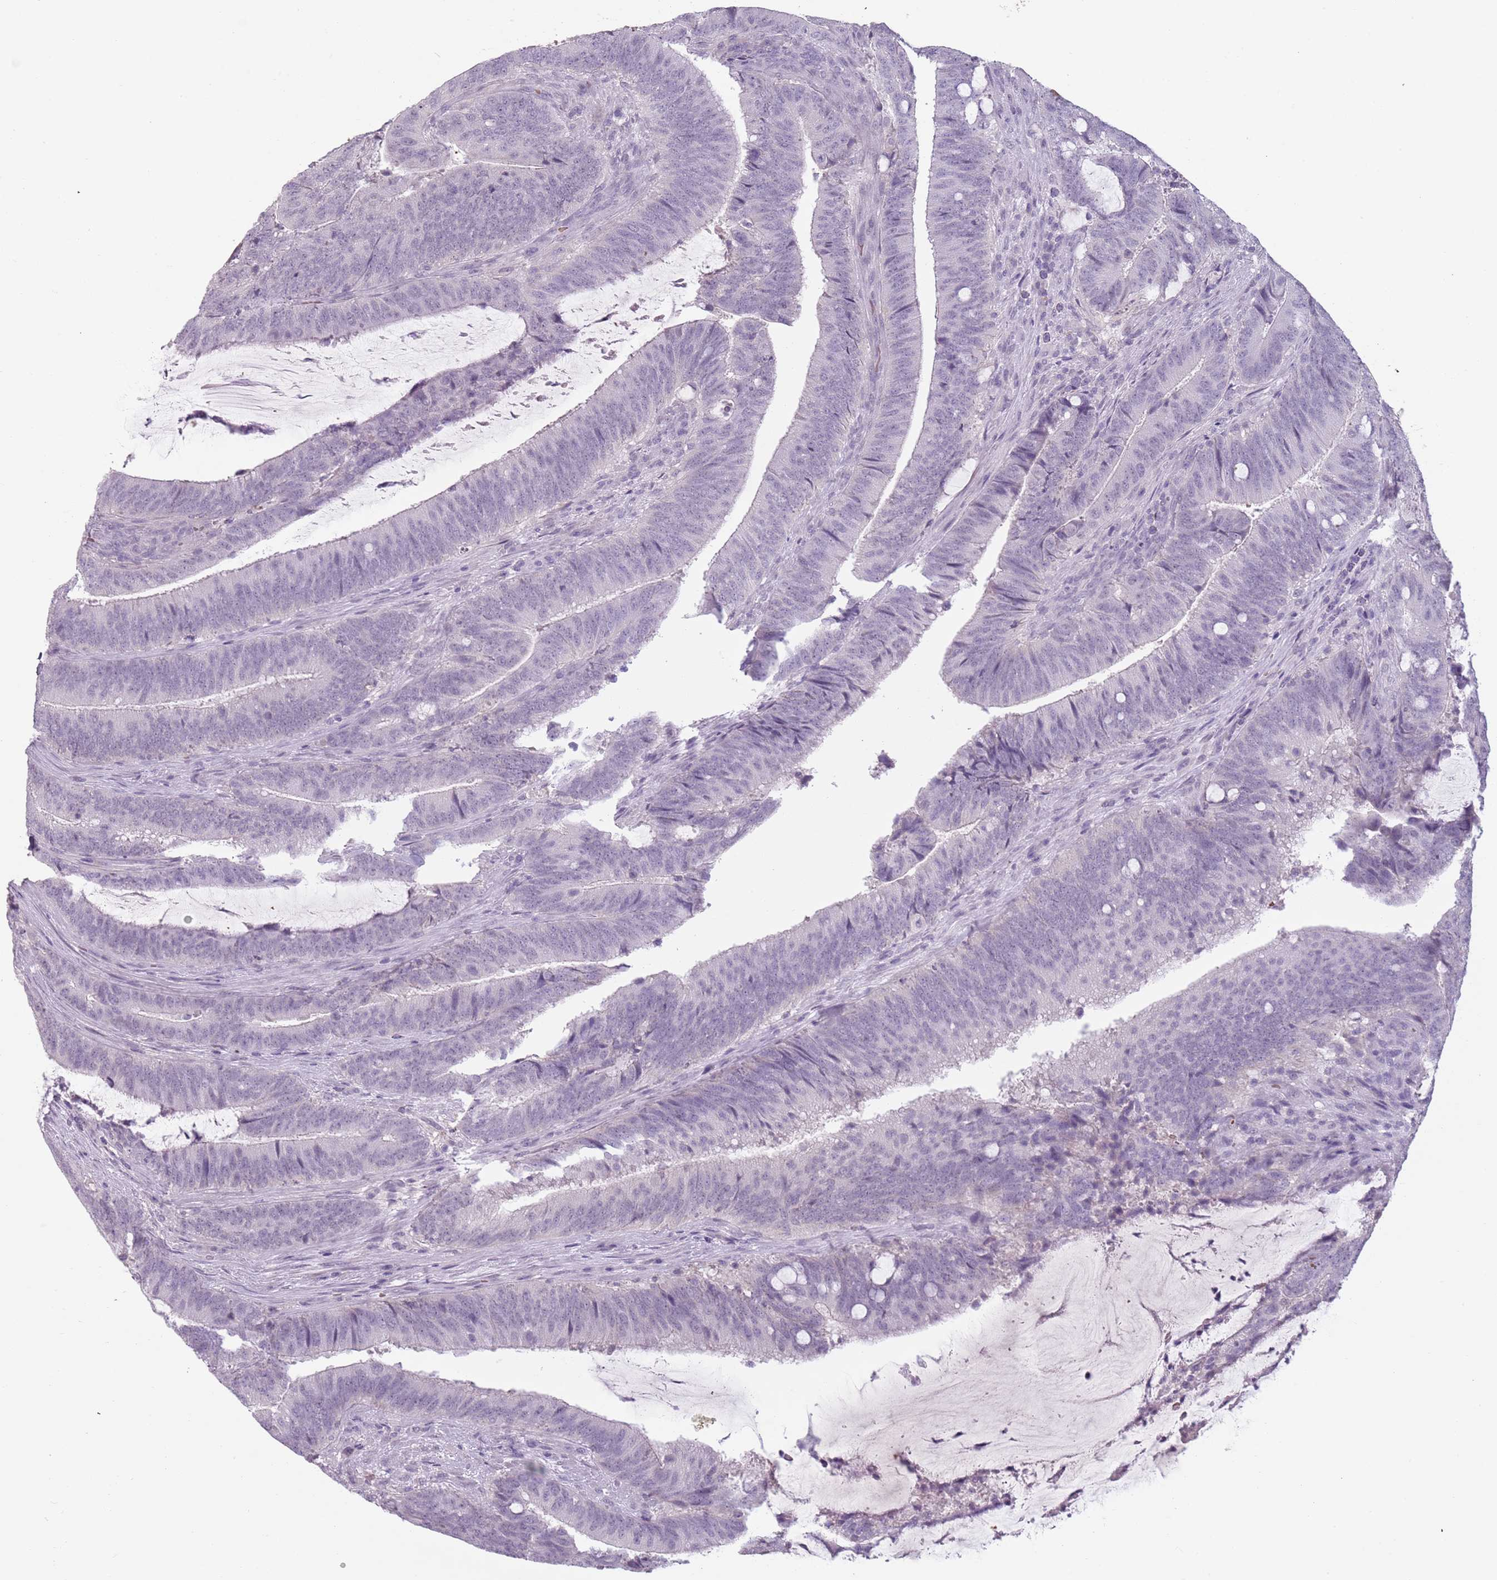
{"staining": {"intensity": "negative", "quantity": "none", "location": "none"}, "tissue": "colorectal cancer", "cell_type": "Tumor cells", "image_type": "cancer", "snomed": [{"axis": "morphology", "description": "Adenocarcinoma, NOS"}, {"axis": "topography", "description": "Colon"}], "caption": "Immunohistochemical staining of human colorectal cancer exhibits no significant expression in tumor cells. (Stains: DAB (3,3'-diaminobenzidine) immunohistochemistry with hematoxylin counter stain, Microscopy: brightfield microscopy at high magnification).", "gene": "PIEZO1", "patient": {"sex": "female", "age": 43}}